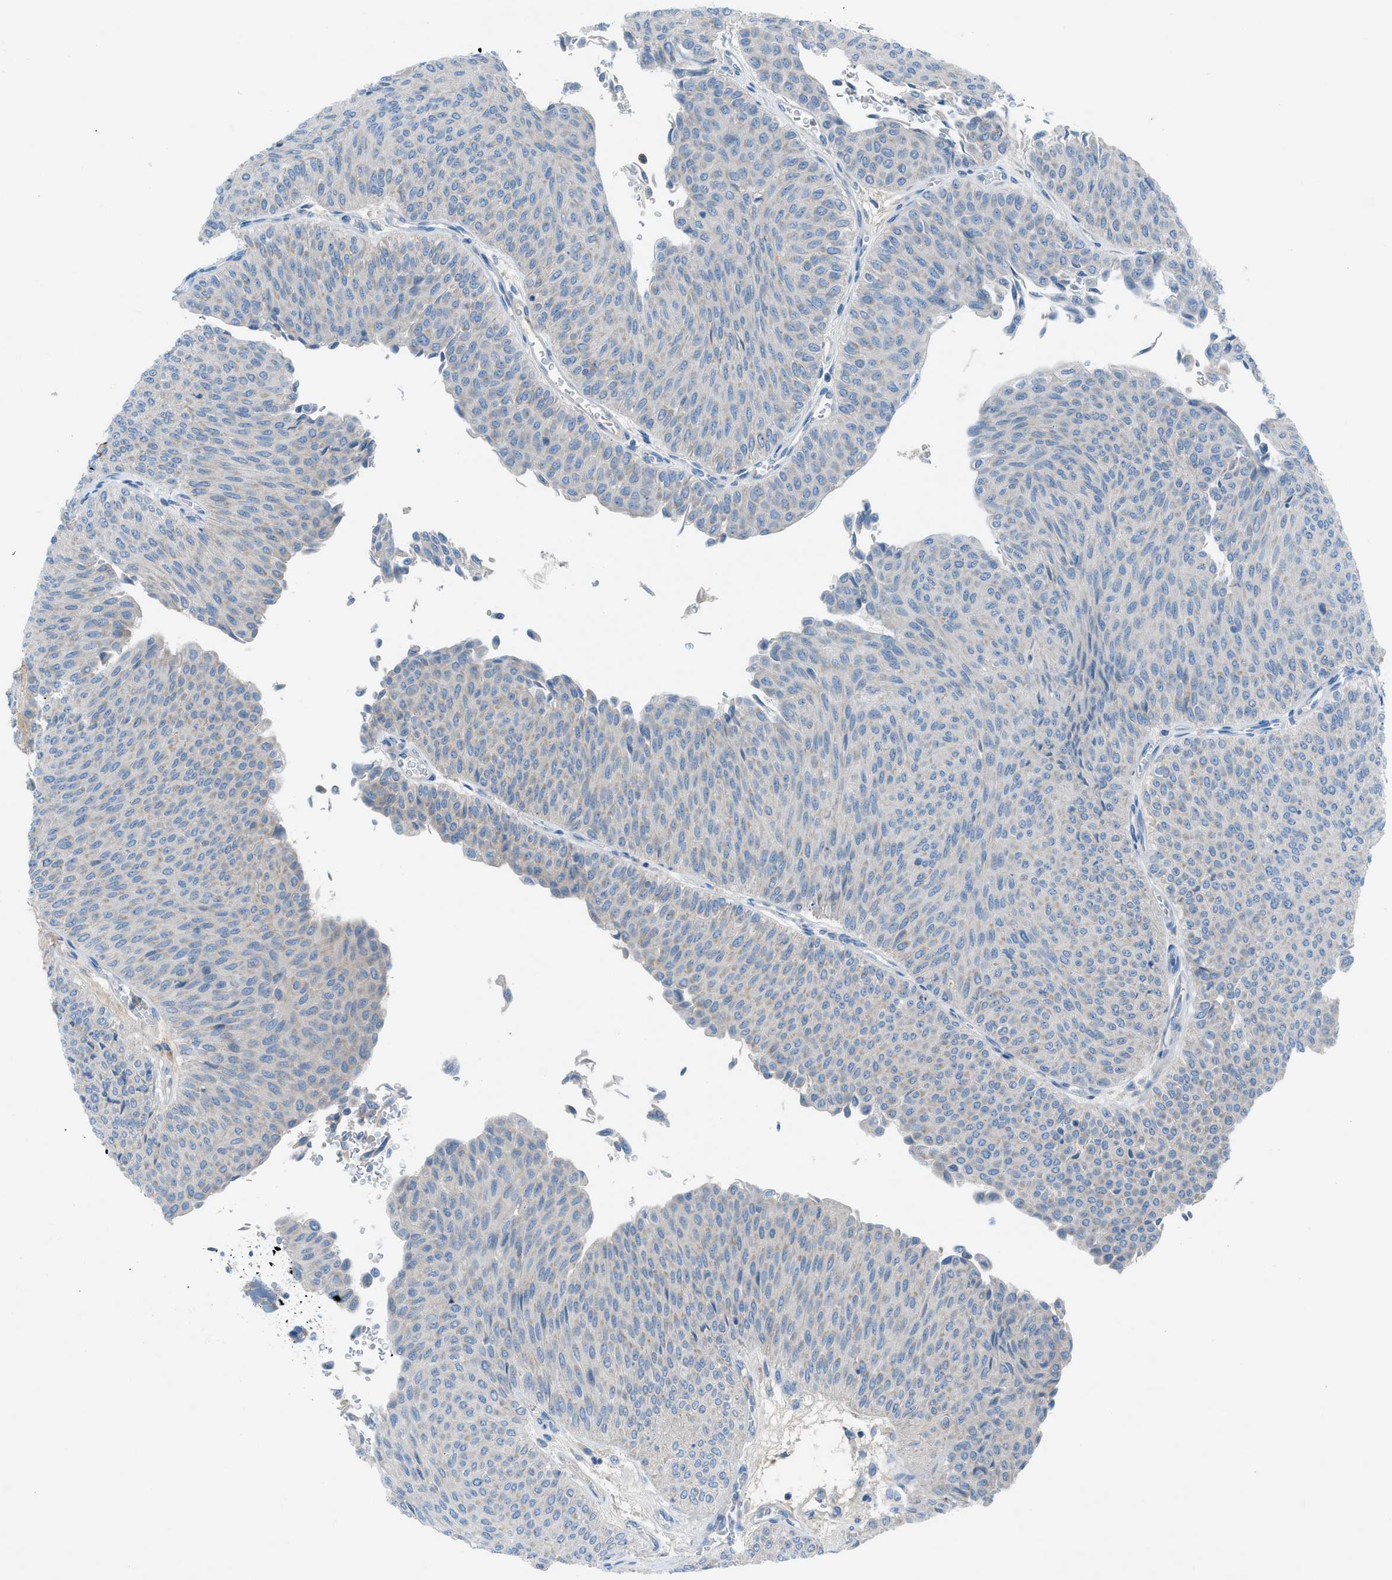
{"staining": {"intensity": "negative", "quantity": "none", "location": "none"}, "tissue": "urothelial cancer", "cell_type": "Tumor cells", "image_type": "cancer", "snomed": [{"axis": "morphology", "description": "Urothelial carcinoma, Low grade"}, {"axis": "topography", "description": "Urinary bladder"}], "caption": "Tumor cells are negative for brown protein staining in urothelial cancer.", "gene": "C5AR2", "patient": {"sex": "male", "age": 78}}